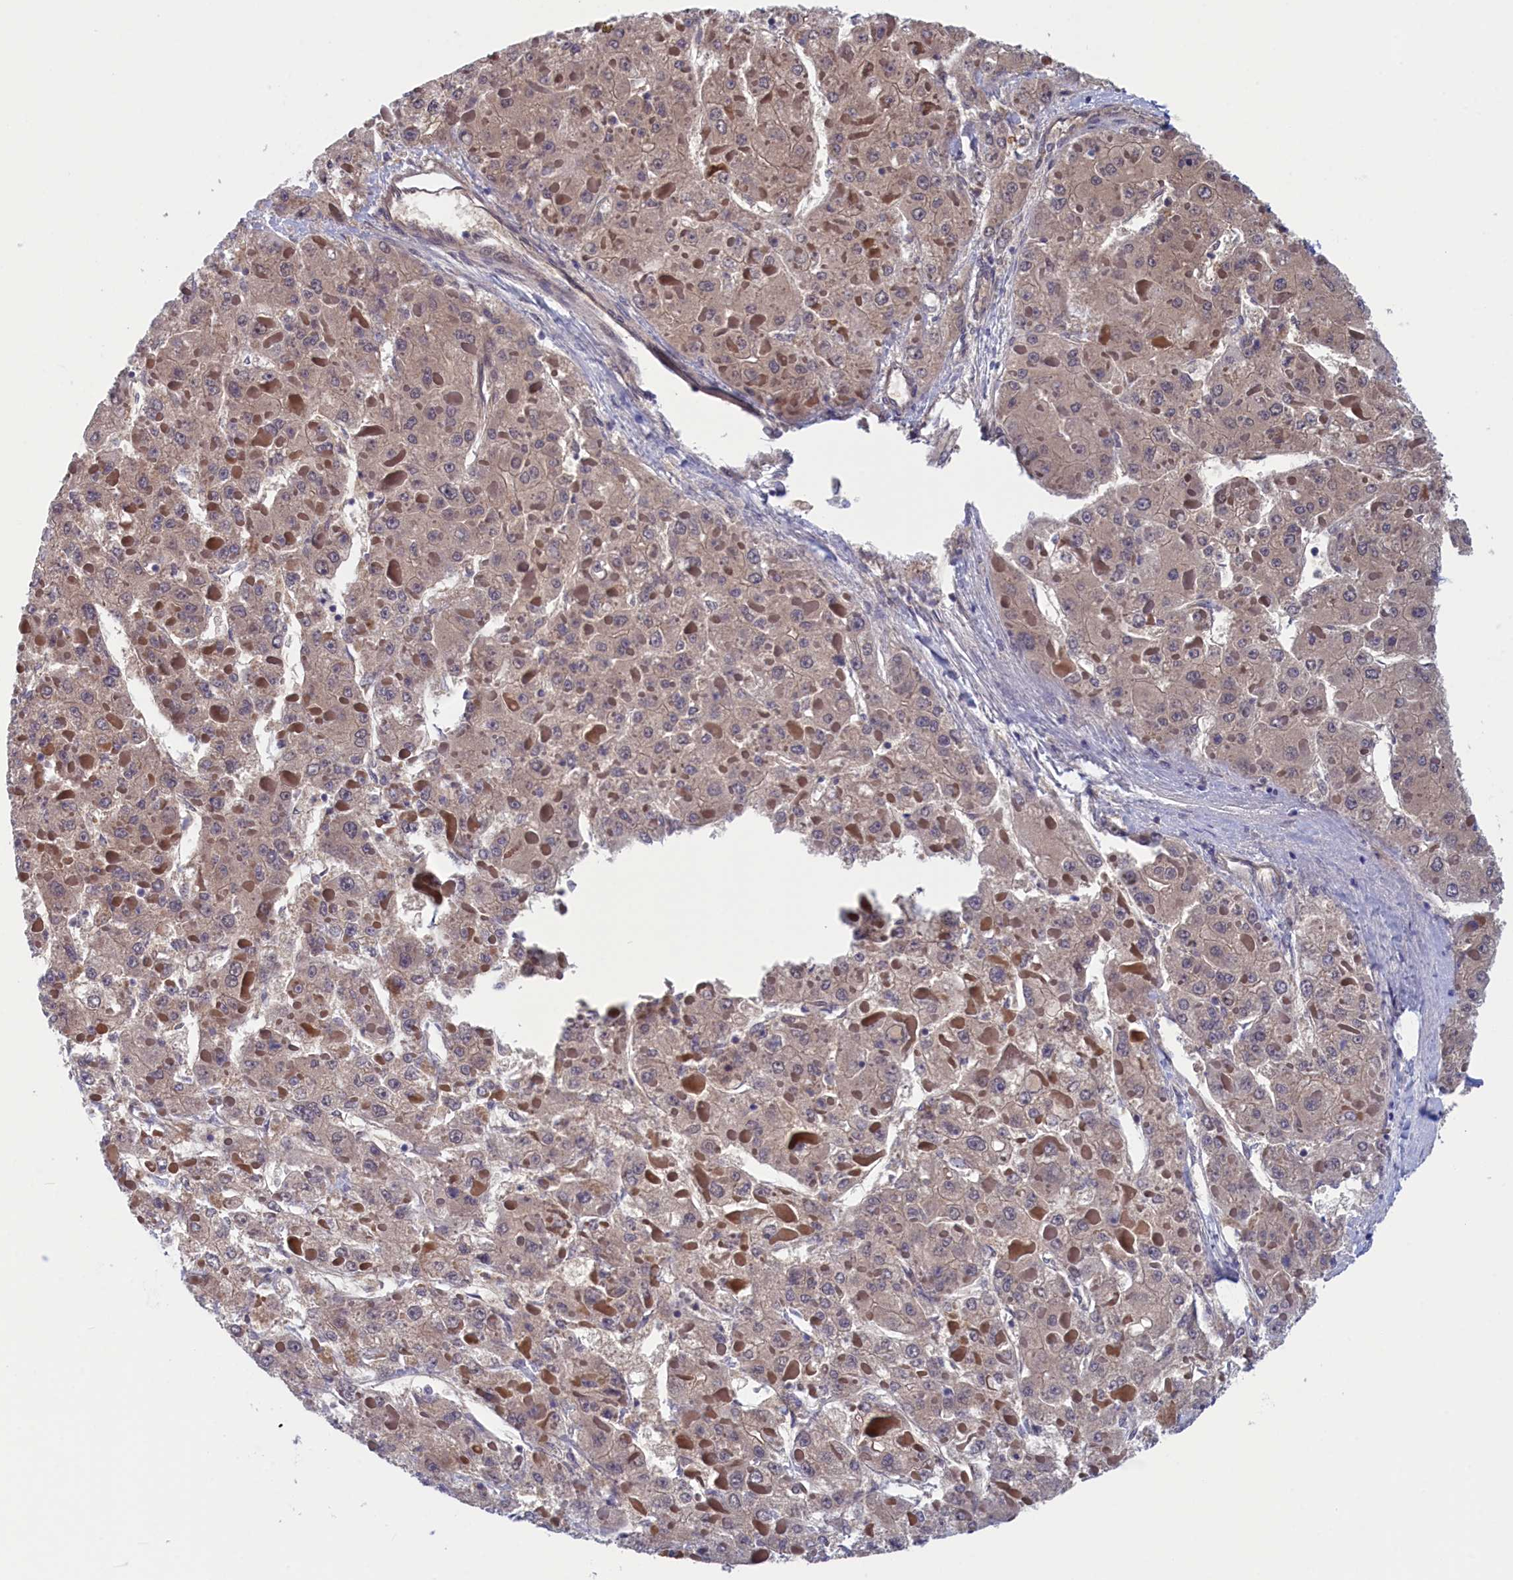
{"staining": {"intensity": "weak", "quantity": ">75%", "location": "cytoplasmic/membranous"}, "tissue": "liver cancer", "cell_type": "Tumor cells", "image_type": "cancer", "snomed": [{"axis": "morphology", "description": "Carcinoma, Hepatocellular, NOS"}, {"axis": "topography", "description": "Liver"}], "caption": "Immunohistochemistry (DAB) staining of human liver hepatocellular carcinoma displays weak cytoplasmic/membranous protein staining in about >75% of tumor cells.", "gene": "WDR83", "patient": {"sex": "female", "age": 73}}